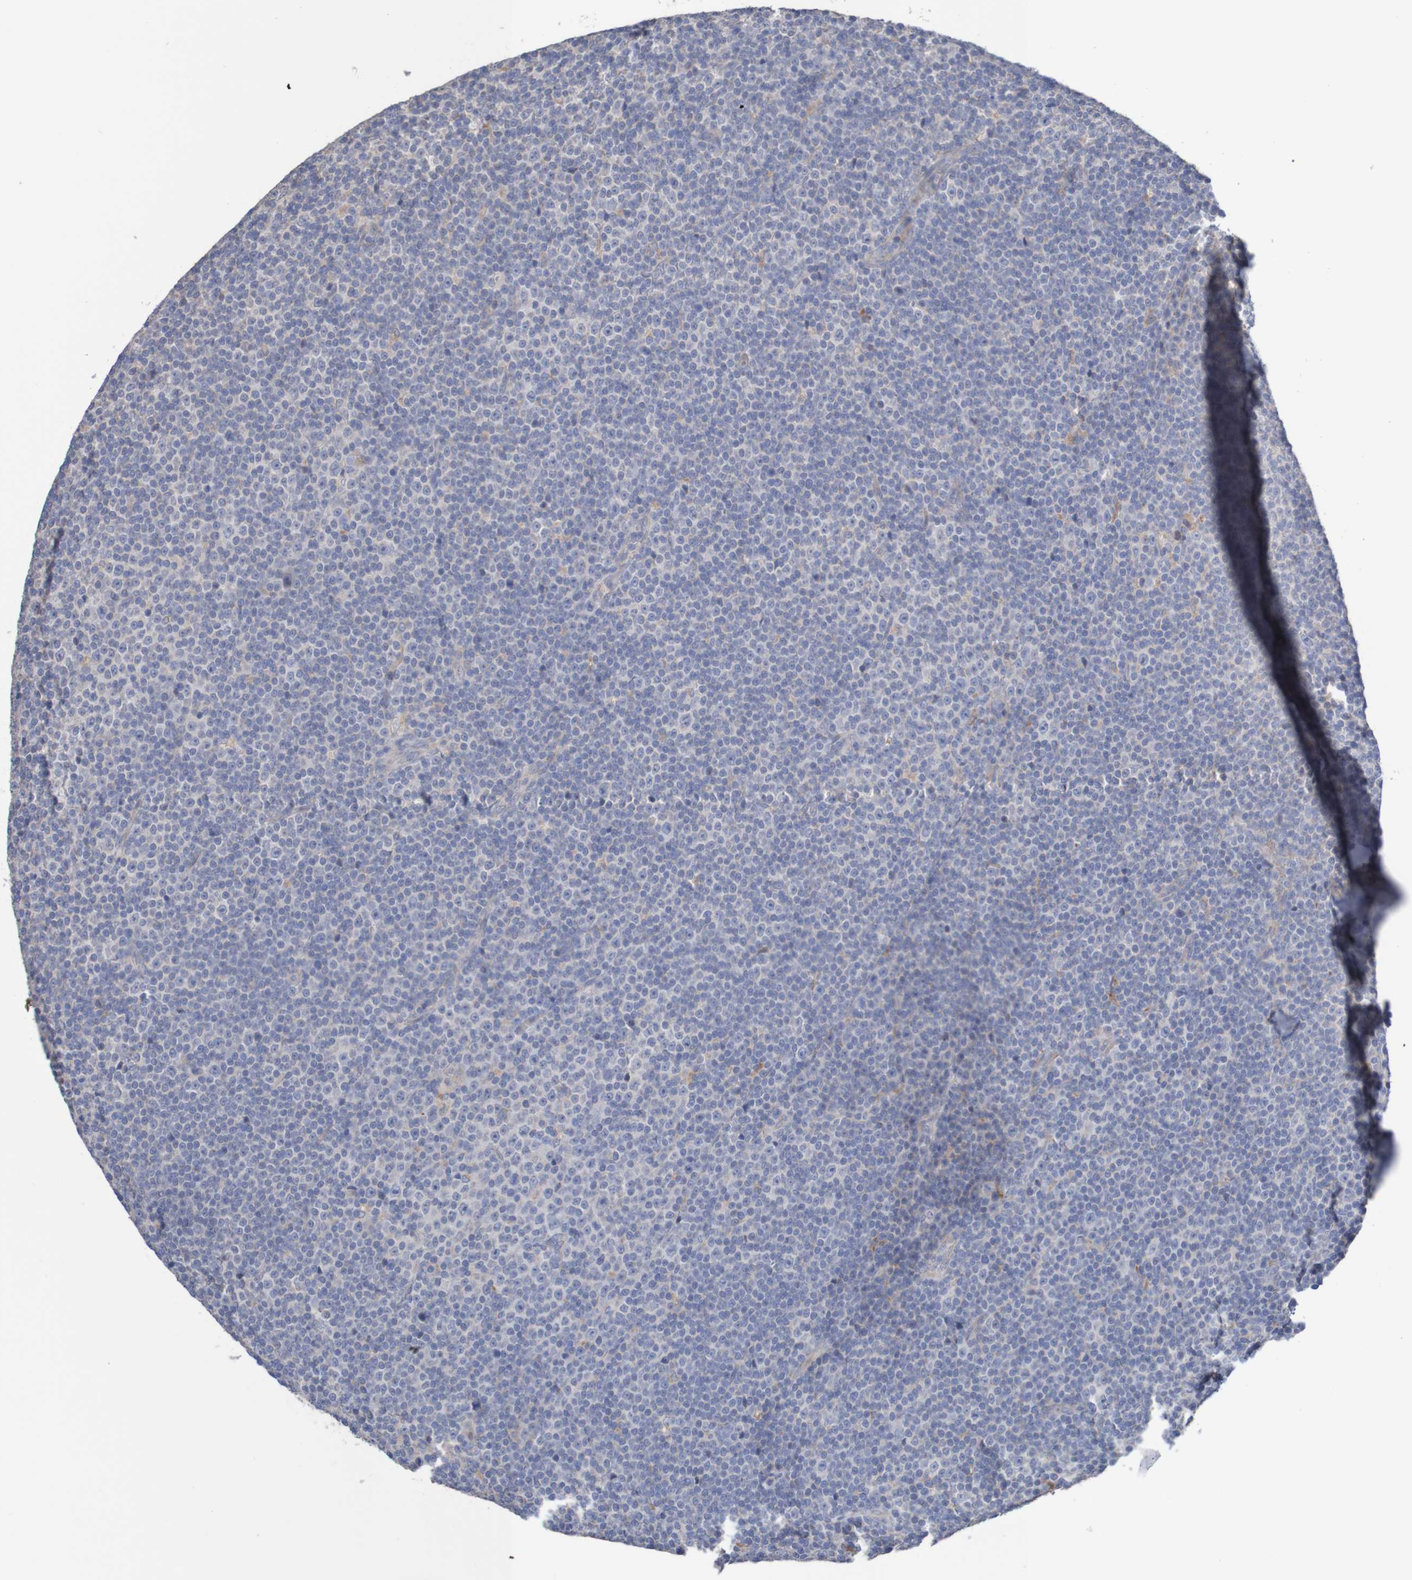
{"staining": {"intensity": "negative", "quantity": "none", "location": "none"}, "tissue": "lymphoma", "cell_type": "Tumor cells", "image_type": "cancer", "snomed": [{"axis": "morphology", "description": "Malignant lymphoma, non-Hodgkin's type, Low grade"}, {"axis": "topography", "description": "Lymph node"}], "caption": "Immunohistochemistry of human low-grade malignant lymphoma, non-Hodgkin's type displays no staining in tumor cells. The staining is performed using DAB (3,3'-diaminobenzidine) brown chromogen with nuclei counter-stained in using hematoxylin.", "gene": "PHYH", "patient": {"sex": "female", "age": 67}}